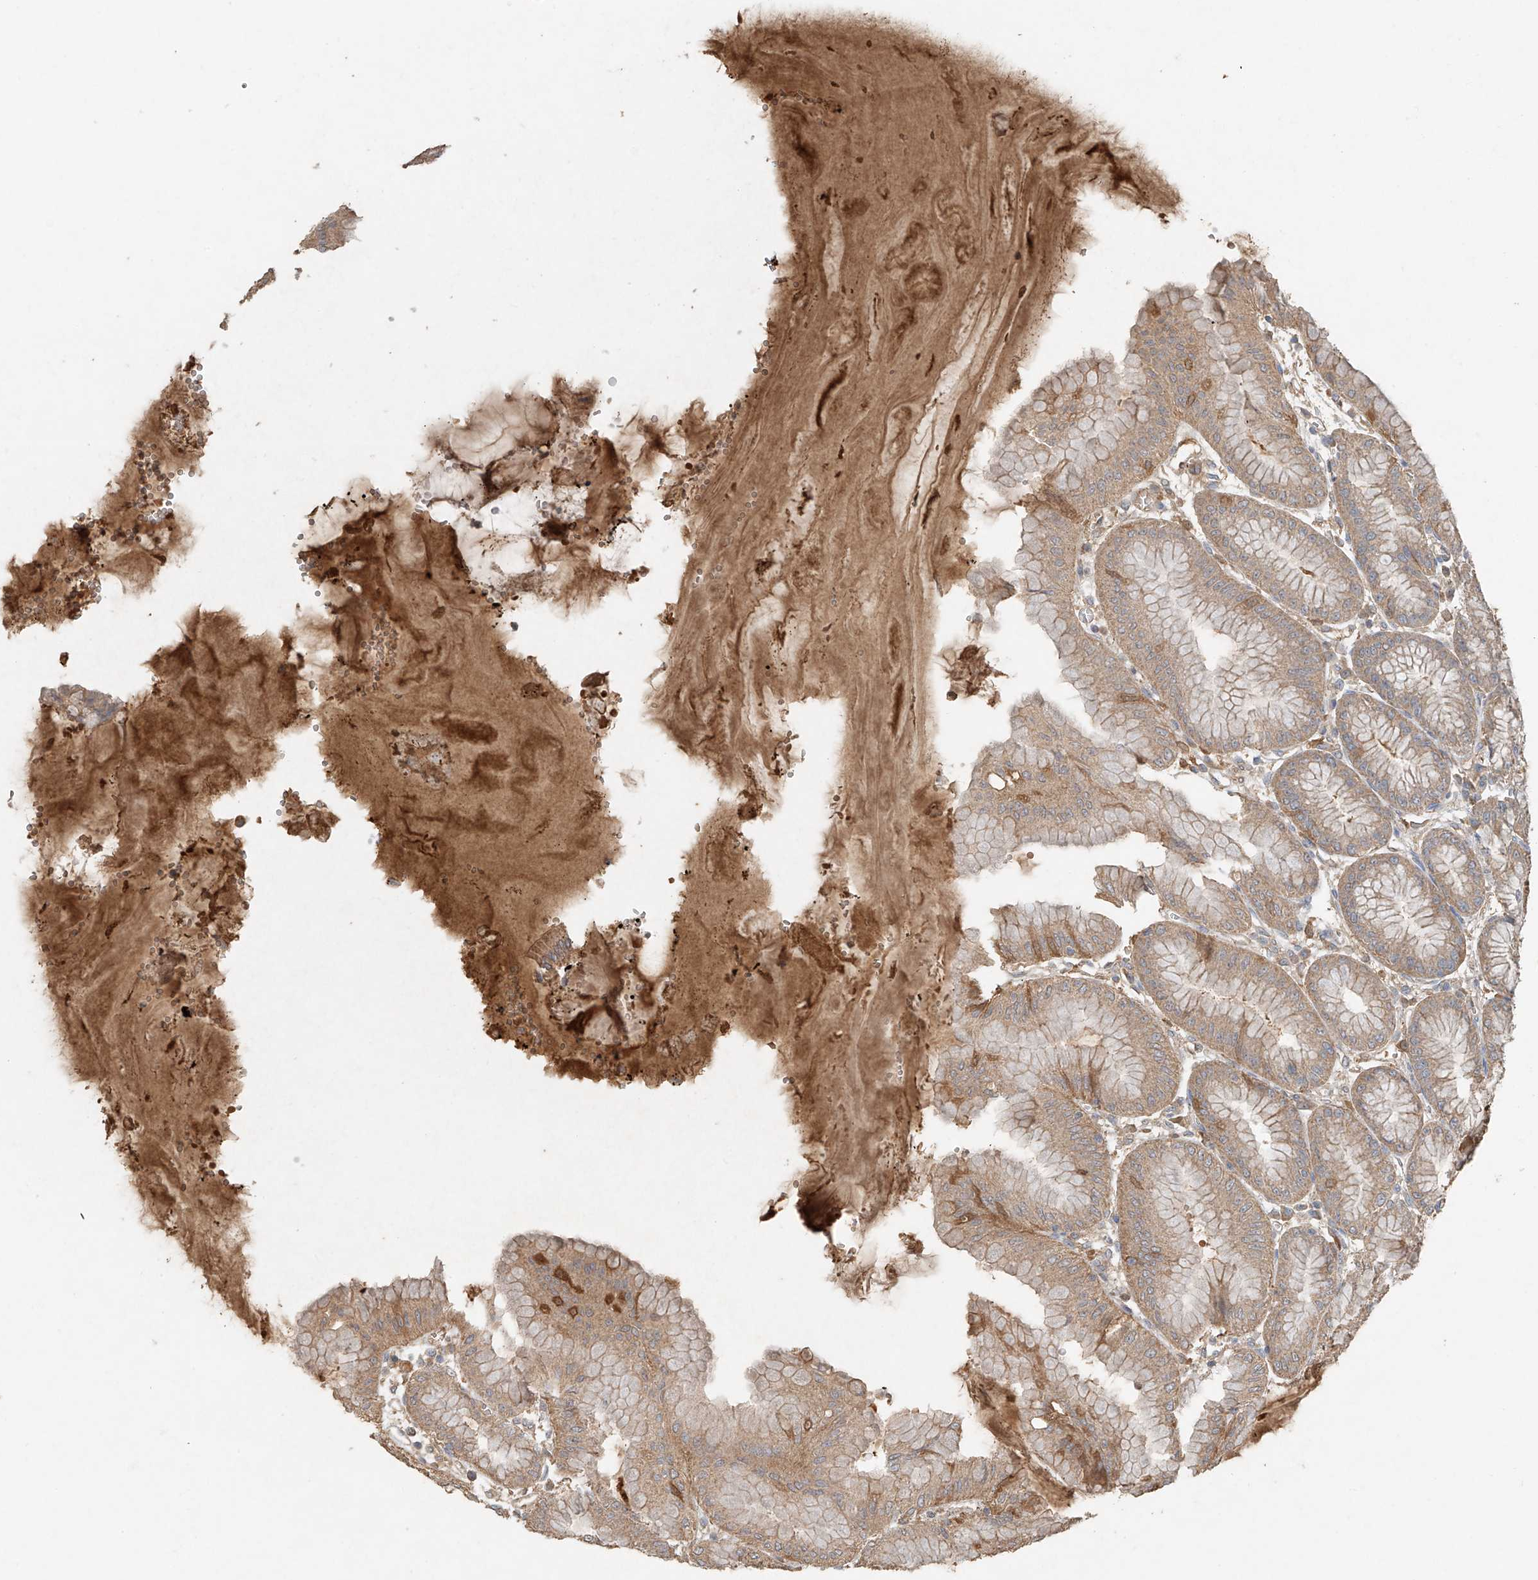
{"staining": {"intensity": "moderate", "quantity": ">75%", "location": "cytoplasmic/membranous"}, "tissue": "stomach", "cell_type": "Glandular cells", "image_type": "normal", "snomed": [{"axis": "morphology", "description": "Normal tissue, NOS"}, {"axis": "topography", "description": "Stomach, lower"}], "caption": "The image shows immunohistochemical staining of benign stomach. There is moderate cytoplasmic/membranous positivity is appreciated in about >75% of glandular cells.", "gene": "GNB1L", "patient": {"sex": "male", "age": 71}}